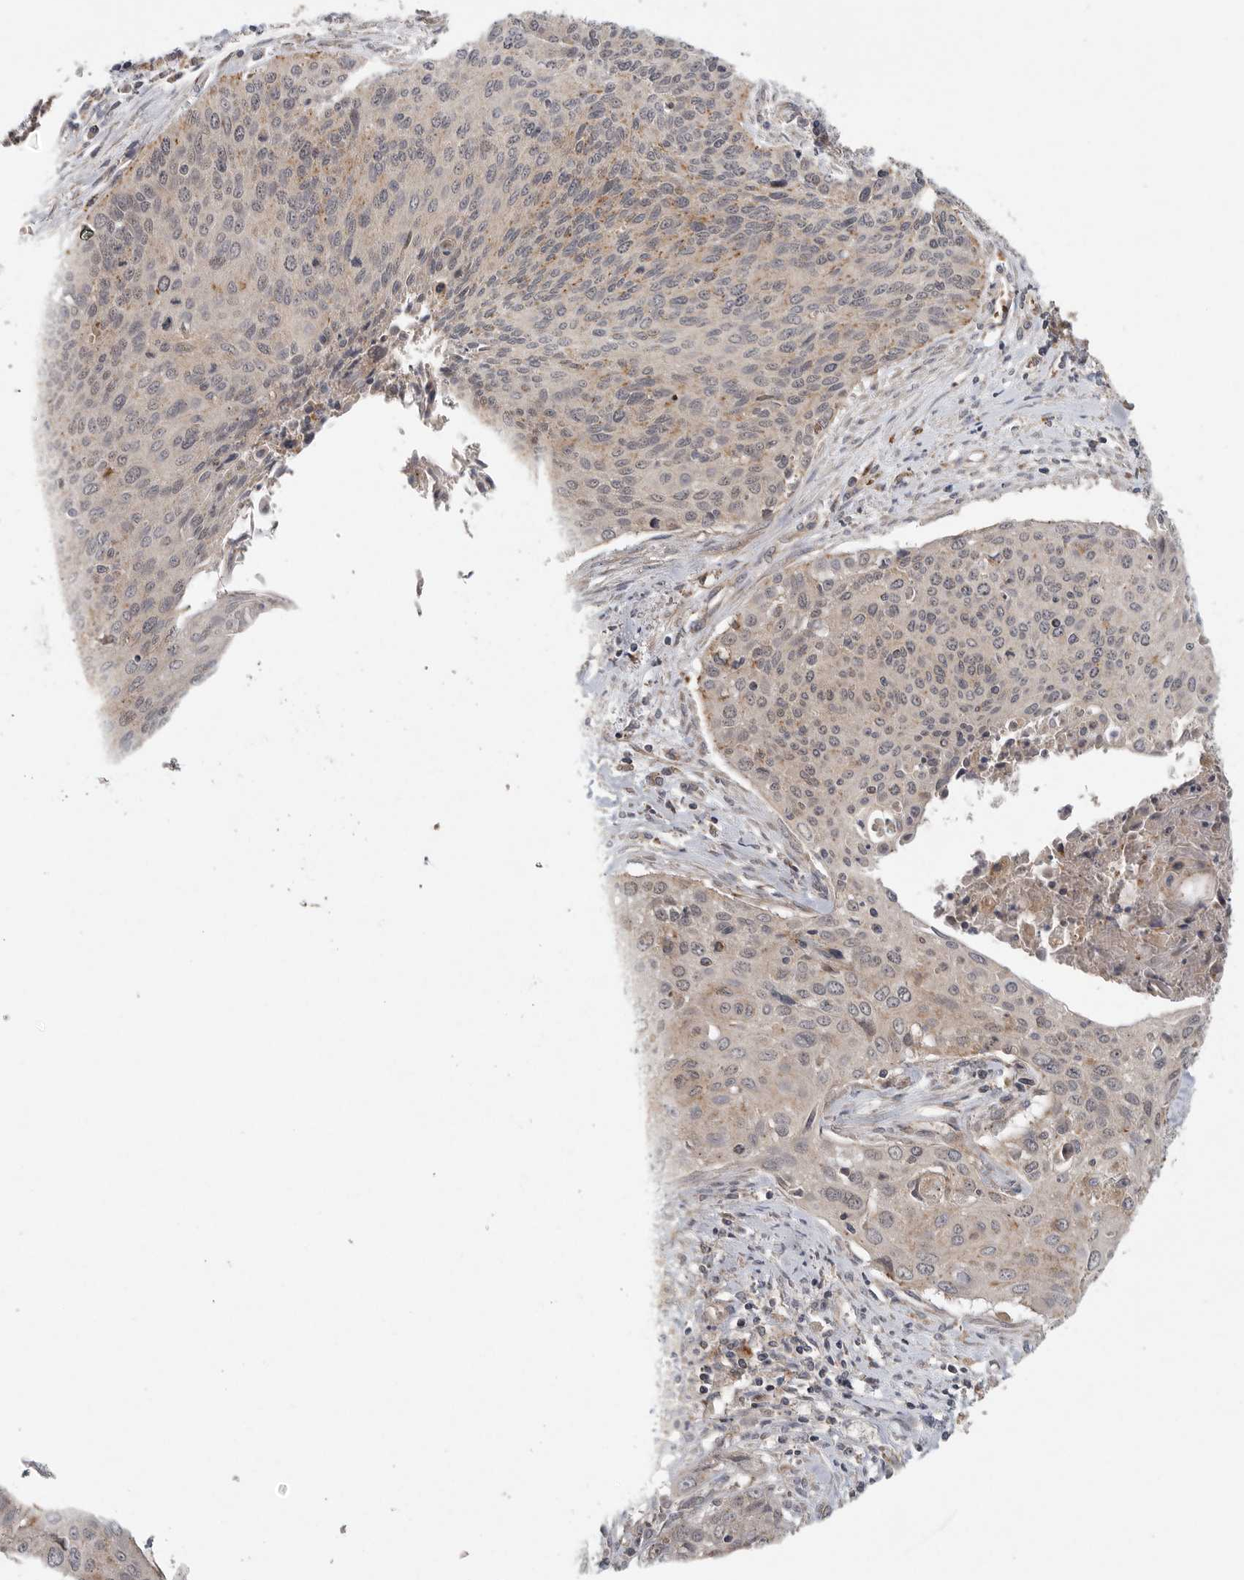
{"staining": {"intensity": "weak", "quantity": "<25%", "location": "cytoplasmic/membranous"}, "tissue": "cervical cancer", "cell_type": "Tumor cells", "image_type": "cancer", "snomed": [{"axis": "morphology", "description": "Squamous cell carcinoma, NOS"}, {"axis": "topography", "description": "Cervix"}], "caption": "This is an immunohistochemistry (IHC) histopathology image of human cervical squamous cell carcinoma. There is no staining in tumor cells.", "gene": "GALNS", "patient": {"sex": "female", "age": 55}}